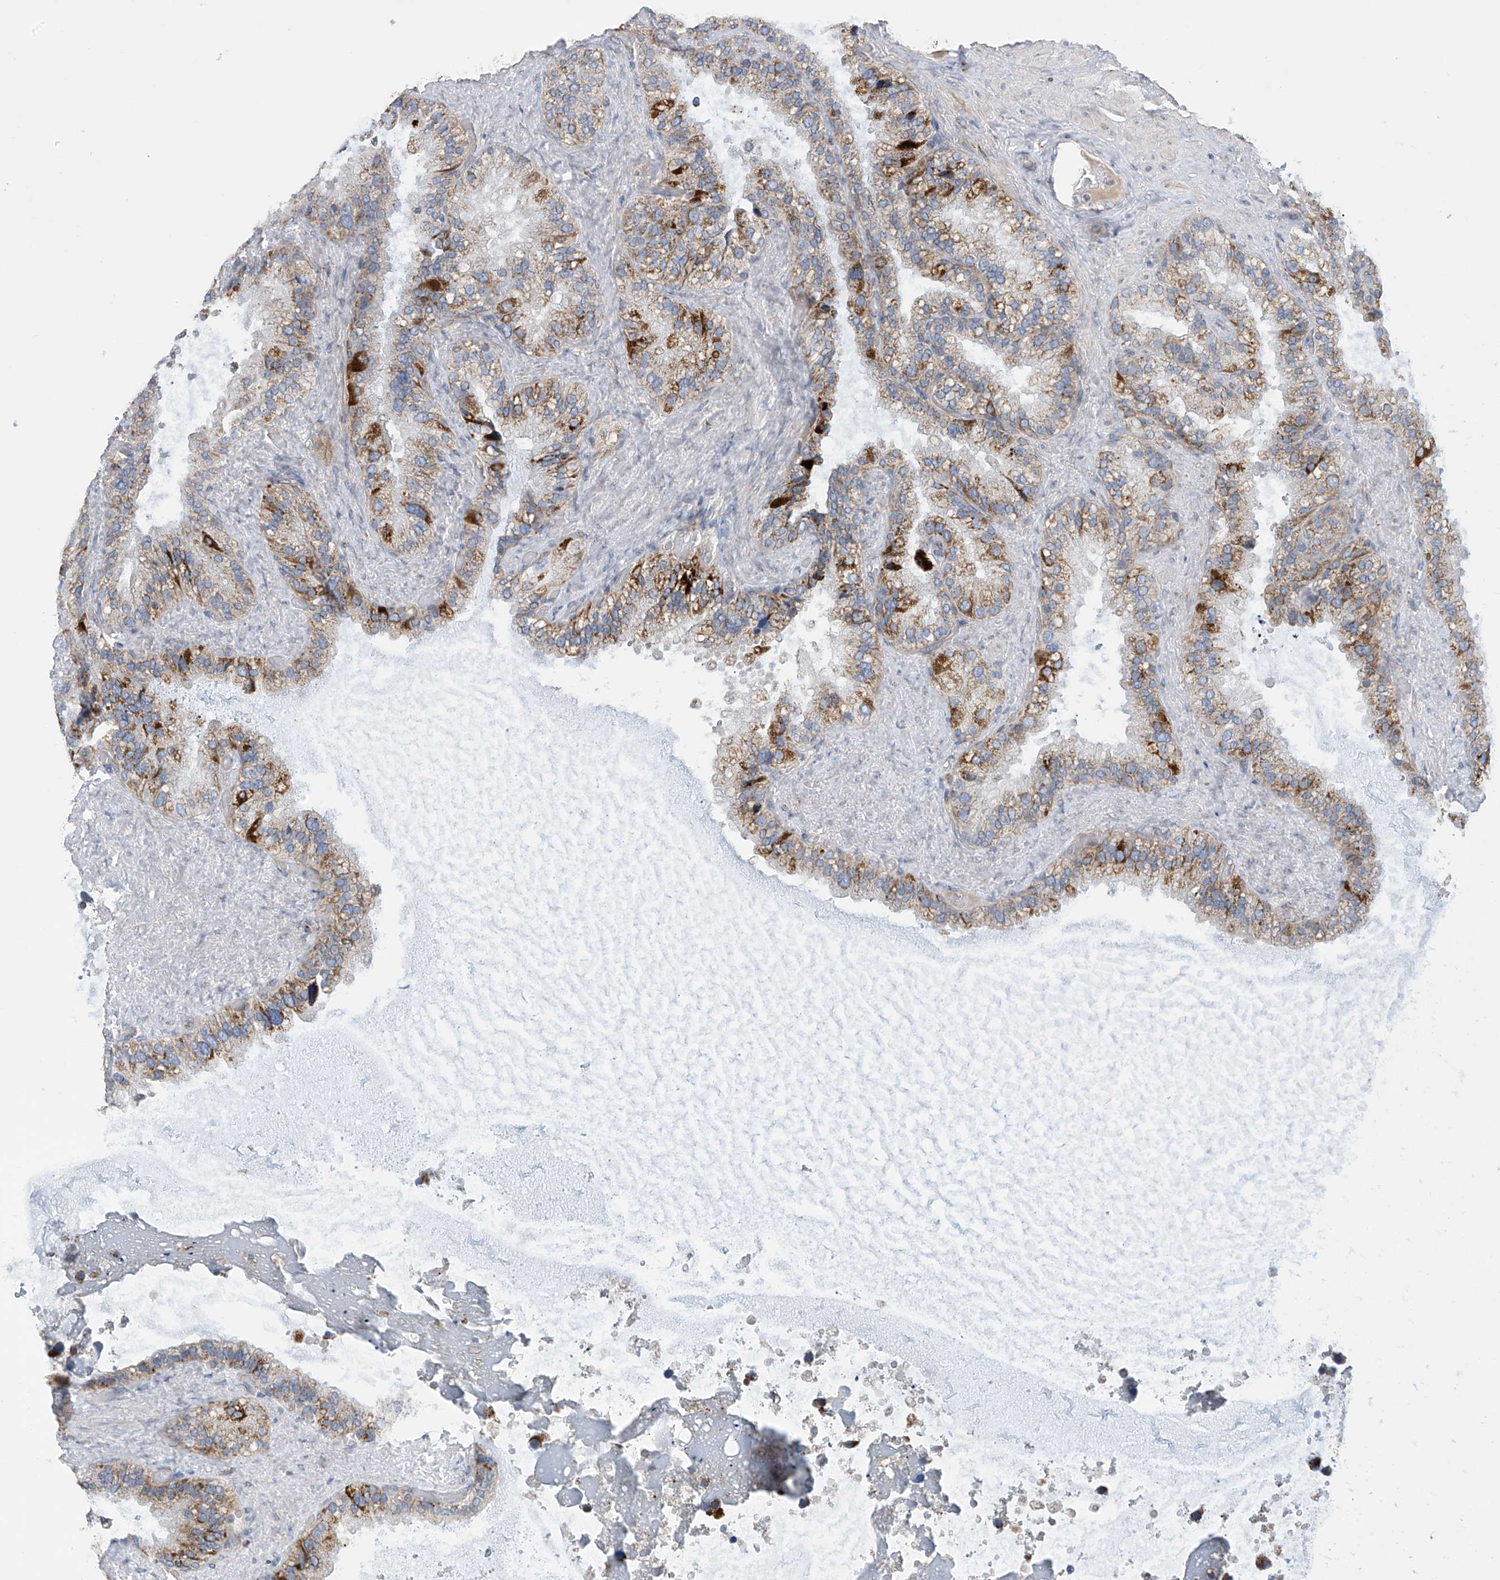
{"staining": {"intensity": "moderate", "quantity": "<25%", "location": "cytoplasmic/membranous"}, "tissue": "seminal vesicle", "cell_type": "Glandular cells", "image_type": "normal", "snomed": [{"axis": "morphology", "description": "Normal tissue, NOS"}, {"axis": "topography", "description": "Prostate"}, {"axis": "topography", "description": "Seminal veicle"}], "caption": "Immunohistochemistry (IHC) photomicrograph of benign human seminal vesicle stained for a protein (brown), which demonstrates low levels of moderate cytoplasmic/membranous positivity in approximately <25% of glandular cells.", "gene": "SLCO4A1", "patient": {"sex": "male", "age": 68}}